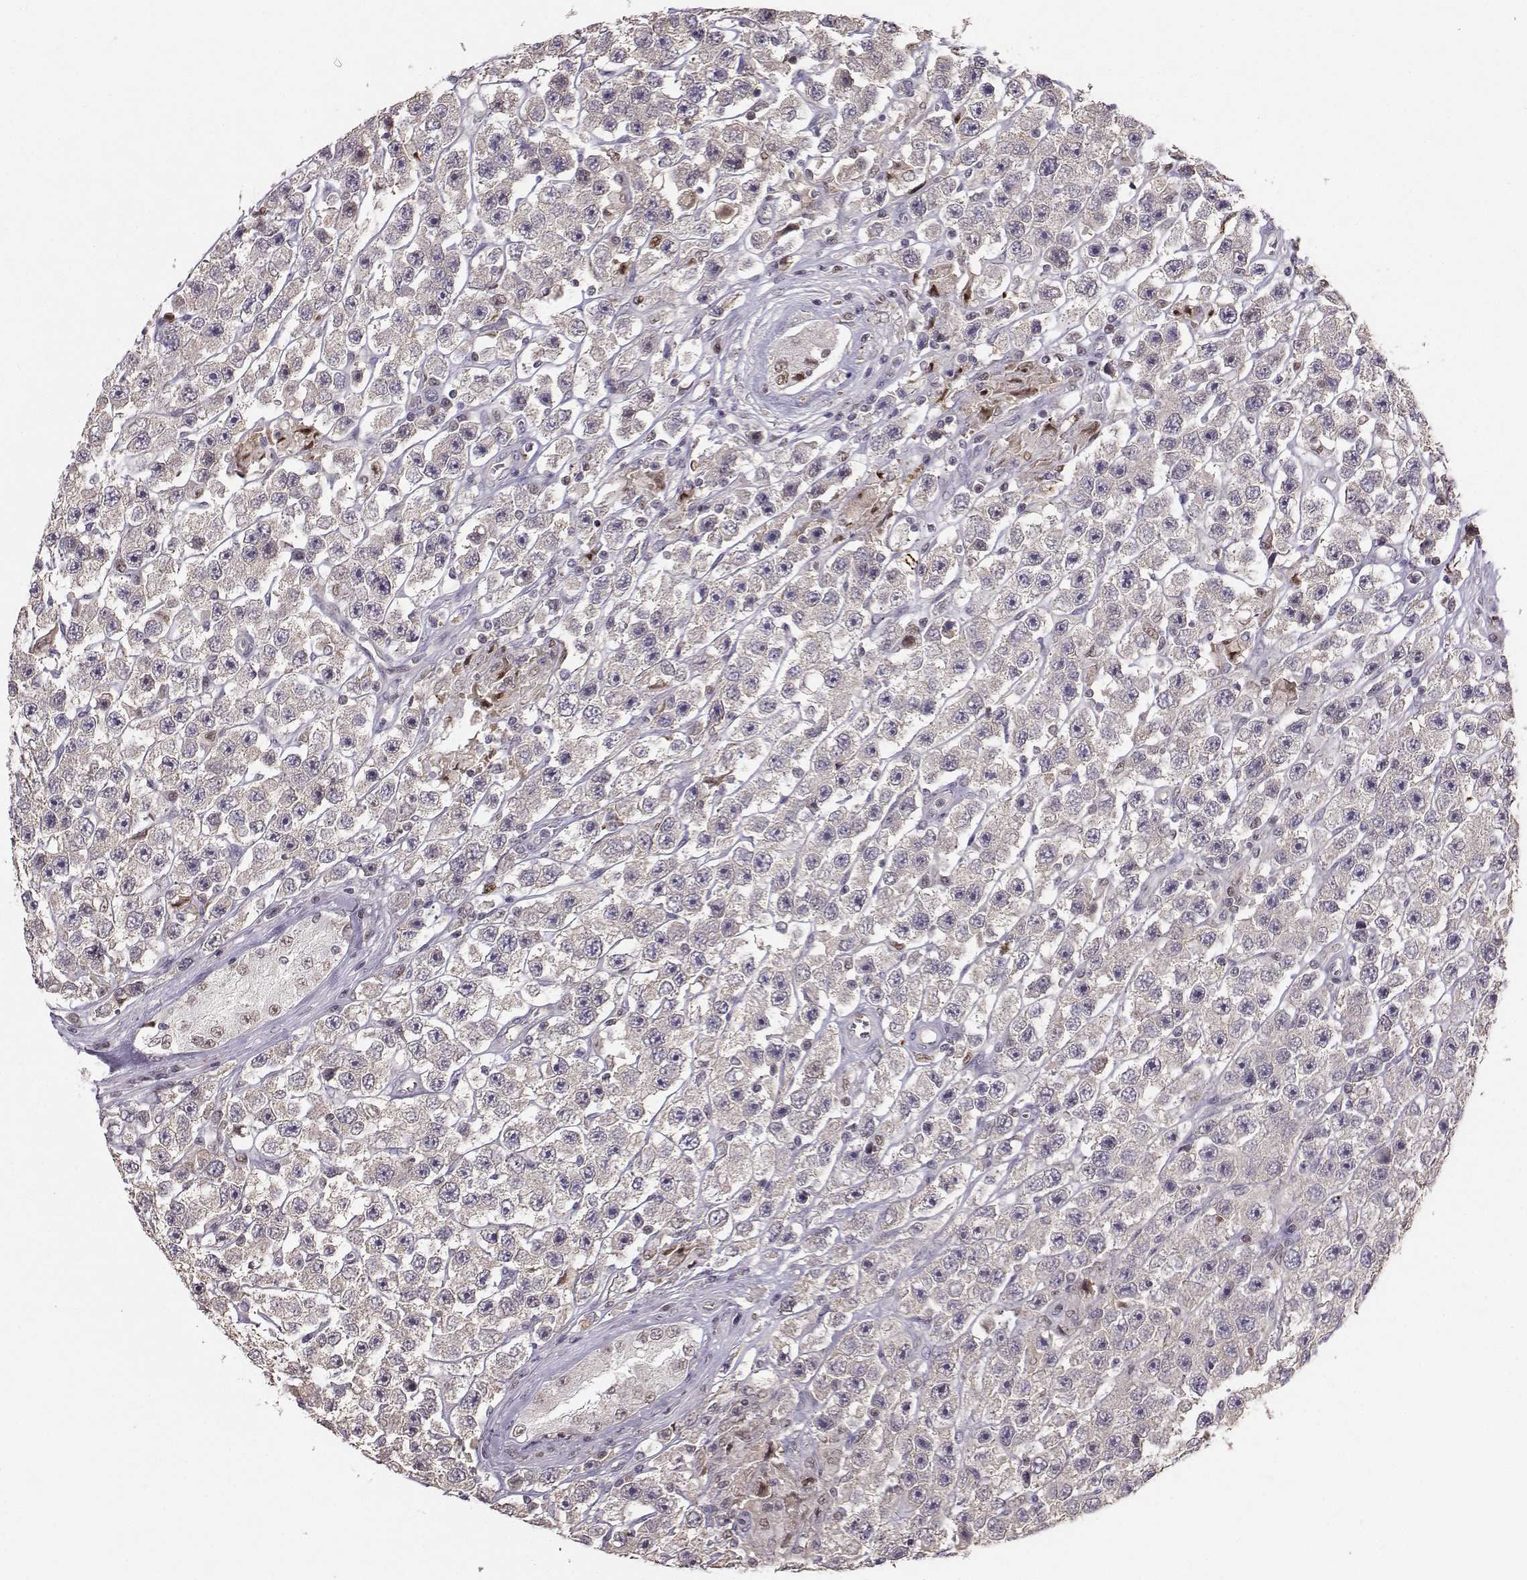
{"staining": {"intensity": "weak", "quantity": "<25%", "location": "nuclear"}, "tissue": "testis cancer", "cell_type": "Tumor cells", "image_type": "cancer", "snomed": [{"axis": "morphology", "description": "Seminoma, NOS"}, {"axis": "topography", "description": "Testis"}], "caption": "A high-resolution image shows immunohistochemistry (IHC) staining of testis seminoma, which displays no significant expression in tumor cells. (Brightfield microscopy of DAB (3,3'-diaminobenzidine) immunohistochemistry (IHC) at high magnification).", "gene": "PKP2", "patient": {"sex": "male", "age": 45}}